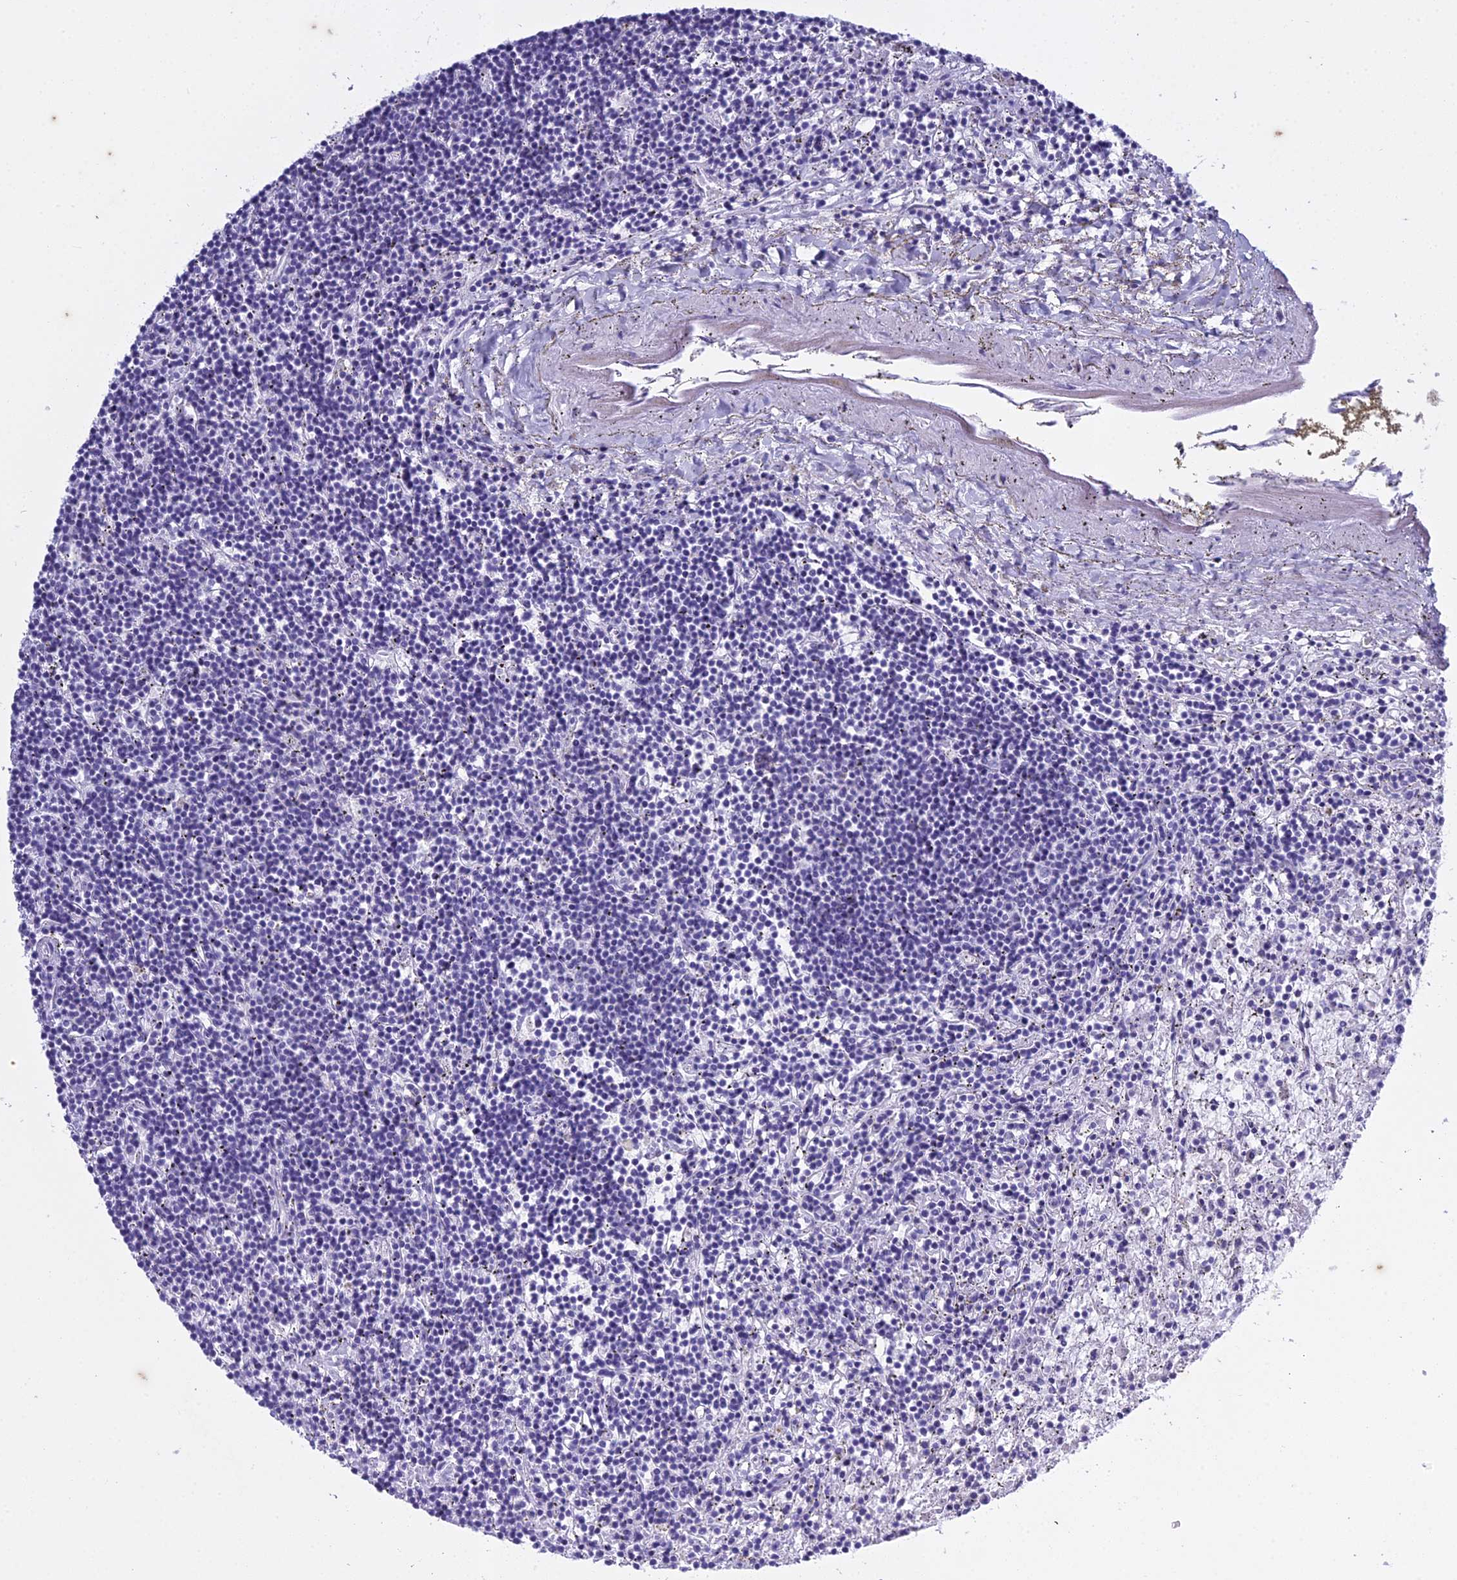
{"staining": {"intensity": "negative", "quantity": "none", "location": "none"}, "tissue": "lymphoma", "cell_type": "Tumor cells", "image_type": "cancer", "snomed": [{"axis": "morphology", "description": "Malignant lymphoma, non-Hodgkin's type, Low grade"}, {"axis": "topography", "description": "Spleen"}], "caption": "A micrograph of human malignant lymphoma, non-Hodgkin's type (low-grade) is negative for staining in tumor cells.", "gene": "HMGB4", "patient": {"sex": "male", "age": 76}}